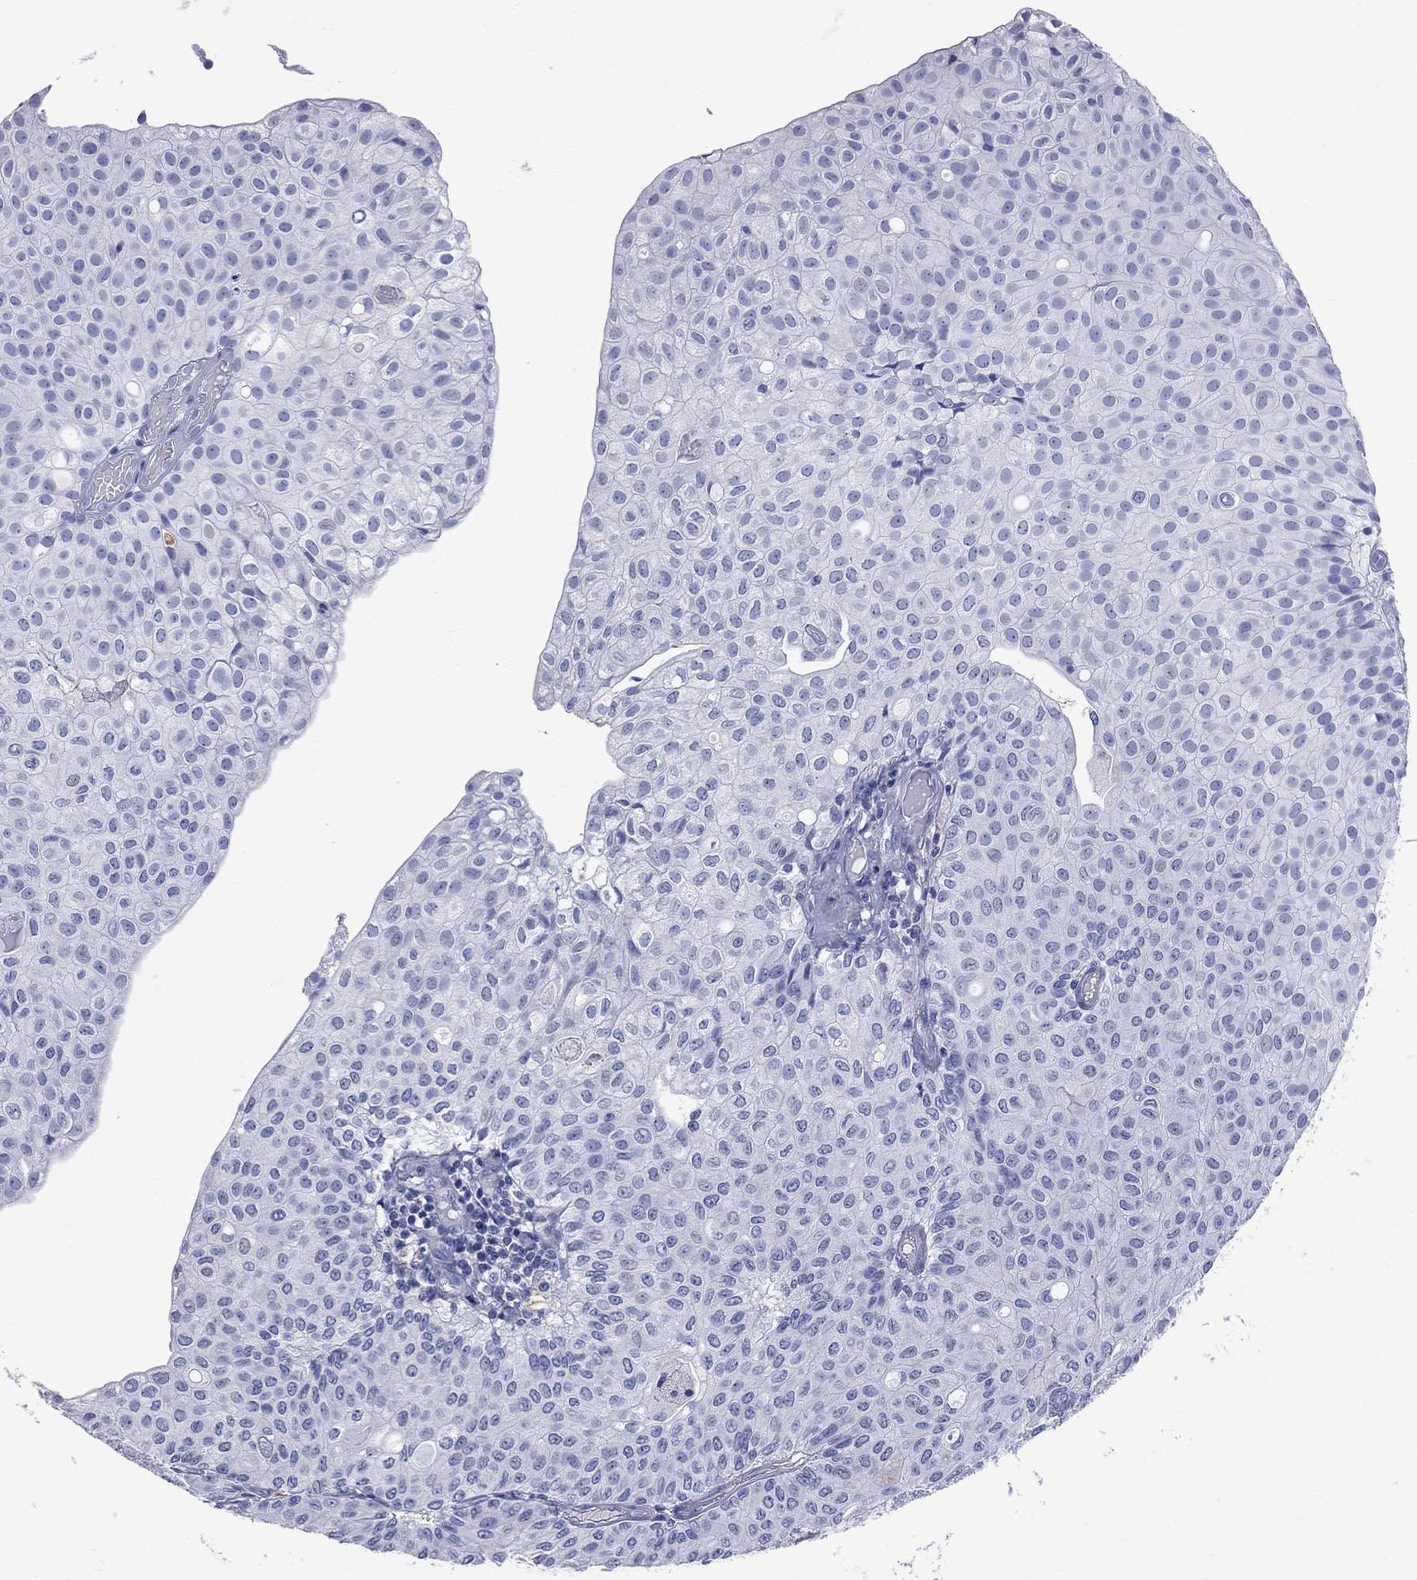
{"staining": {"intensity": "negative", "quantity": "none", "location": "none"}, "tissue": "urothelial cancer", "cell_type": "Tumor cells", "image_type": "cancer", "snomed": [{"axis": "morphology", "description": "Urothelial carcinoma, Low grade"}, {"axis": "topography", "description": "Urinary bladder"}], "caption": "Photomicrograph shows no protein expression in tumor cells of urothelial cancer tissue. (Brightfield microscopy of DAB IHC at high magnification).", "gene": "S100A3", "patient": {"sex": "male", "age": 89}}